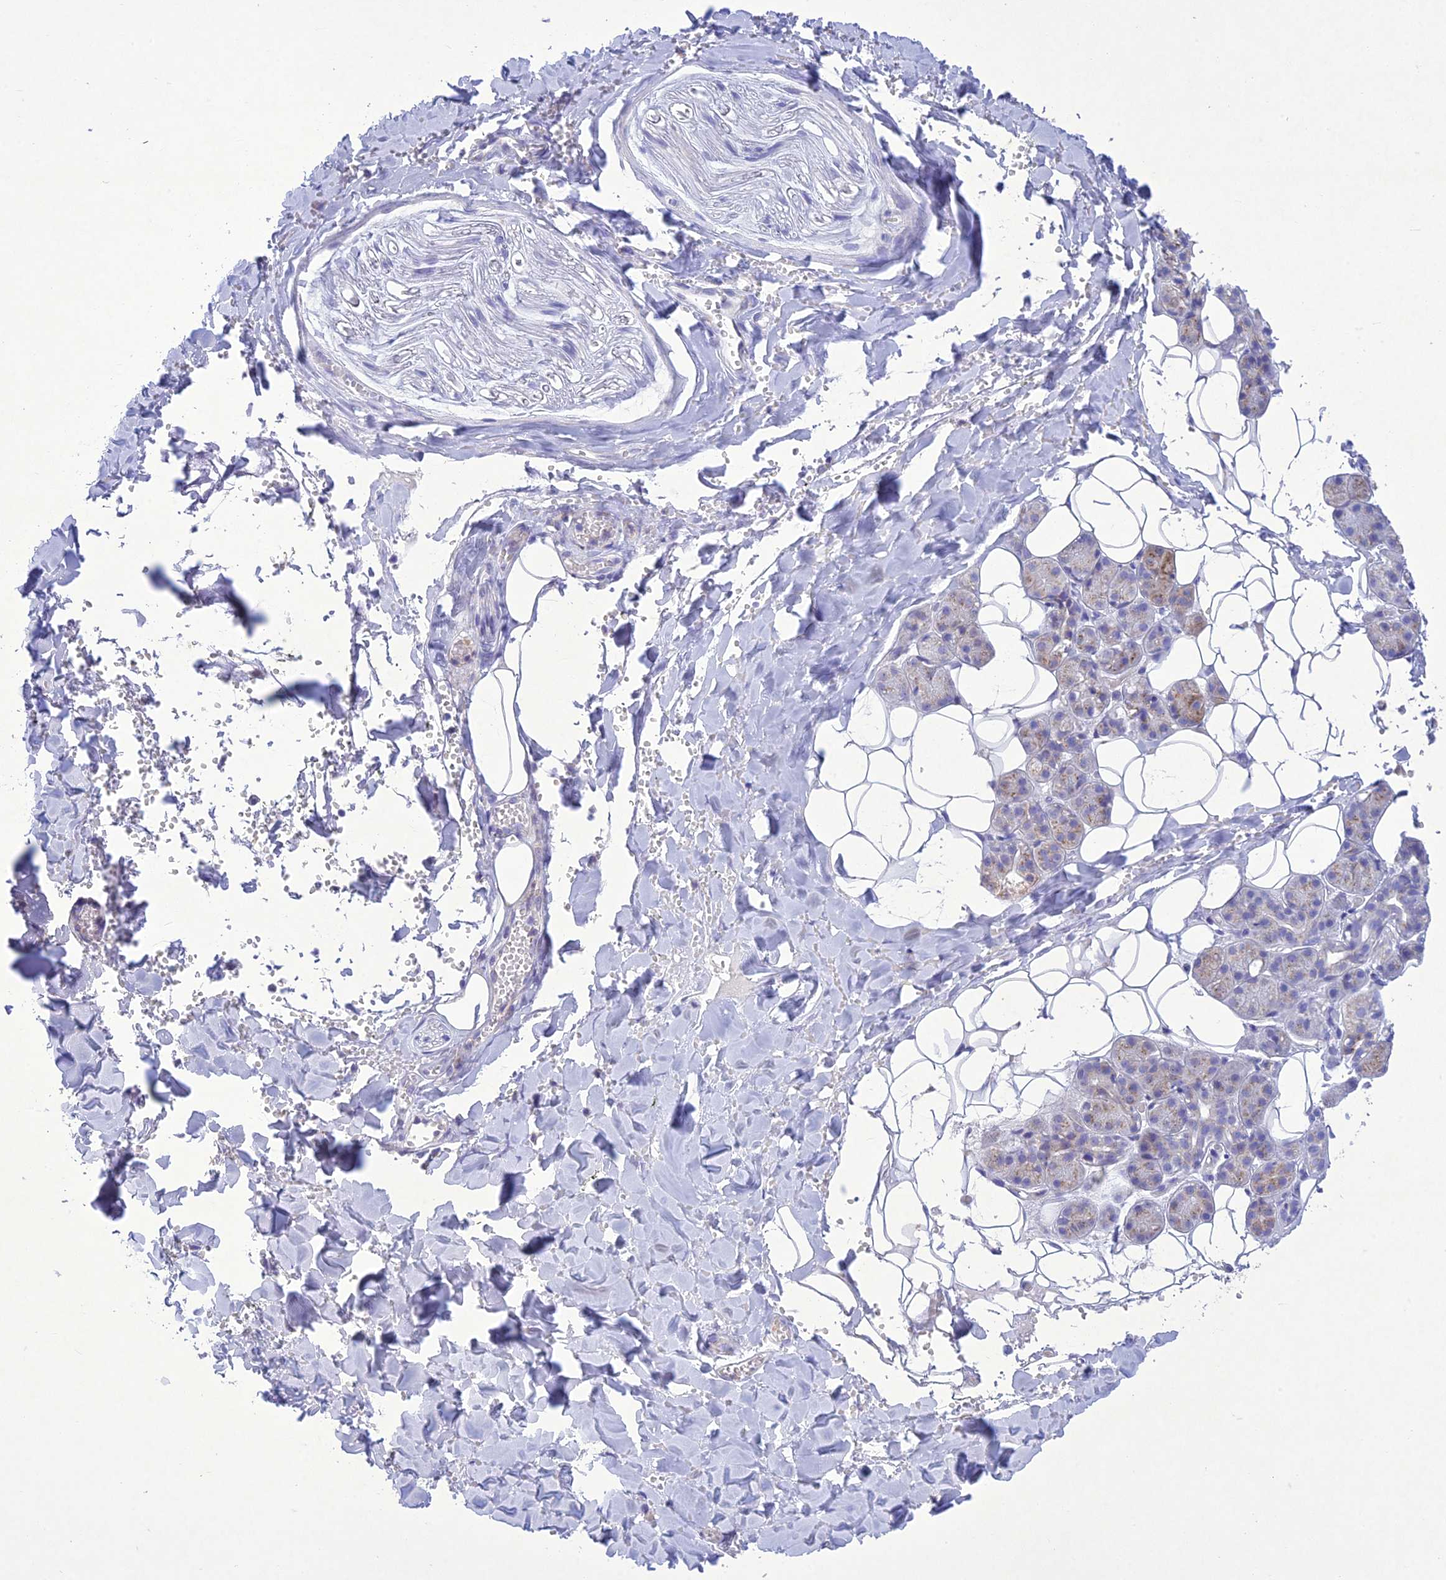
{"staining": {"intensity": "weak", "quantity": "<25%", "location": "cytoplasmic/membranous"}, "tissue": "salivary gland", "cell_type": "Glandular cells", "image_type": "normal", "snomed": [{"axis": "morphology", "description": "Normal tissue, NOS"}, {"axis": "topography", "description": "Salivary gland"}], "caption": "Protein analysis of normal salivary gland demonstrates no significant staining in glandular cells.", "gene": "SLC13A5", "patient": {"sex": "female", "age": 33}}